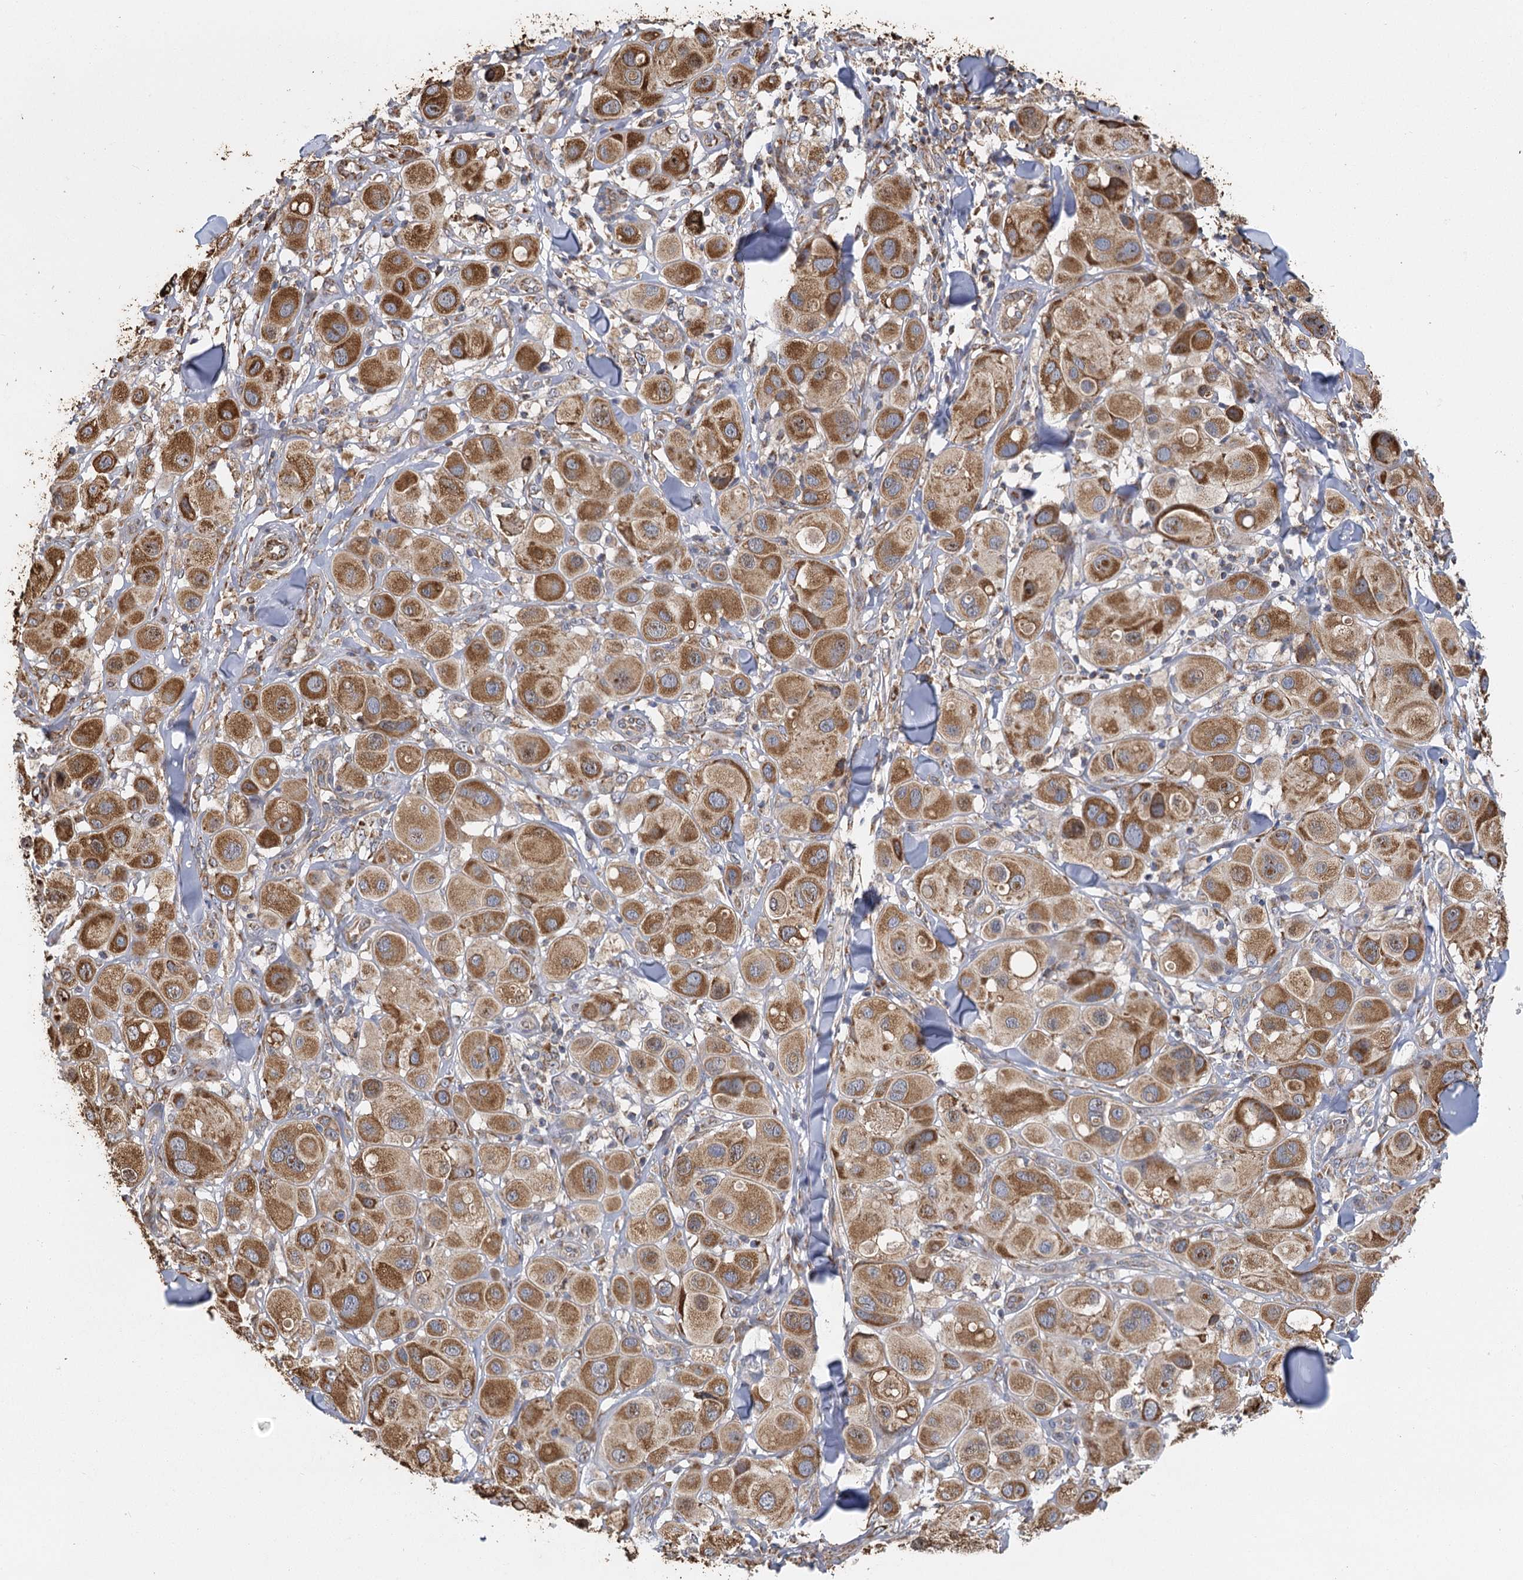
{"staining": {"intensity": "moderate", "quantity": ">75%", "location": "cytoplasmic/membranous"}, "tissue": "melanoma", "cell_type": "Tumor cells", "image_type": "cancer", "snomed": [{"axis": "morphology", "description": "Malignant melanoma, Metastatic site"}, {"axis": "topography", "description": "Skin"}], "caption": "Brown immunohistochemical staining in human melanoma demonstrates moderate cytoplasmic/membranous expression in approximately >75% of tumor cells. Immunohistochemistry stains the protein of interest in brown and the nuclei are stained blue.", "gene": "IL11RA", "patient": {"sex": "male", "age": 41}}